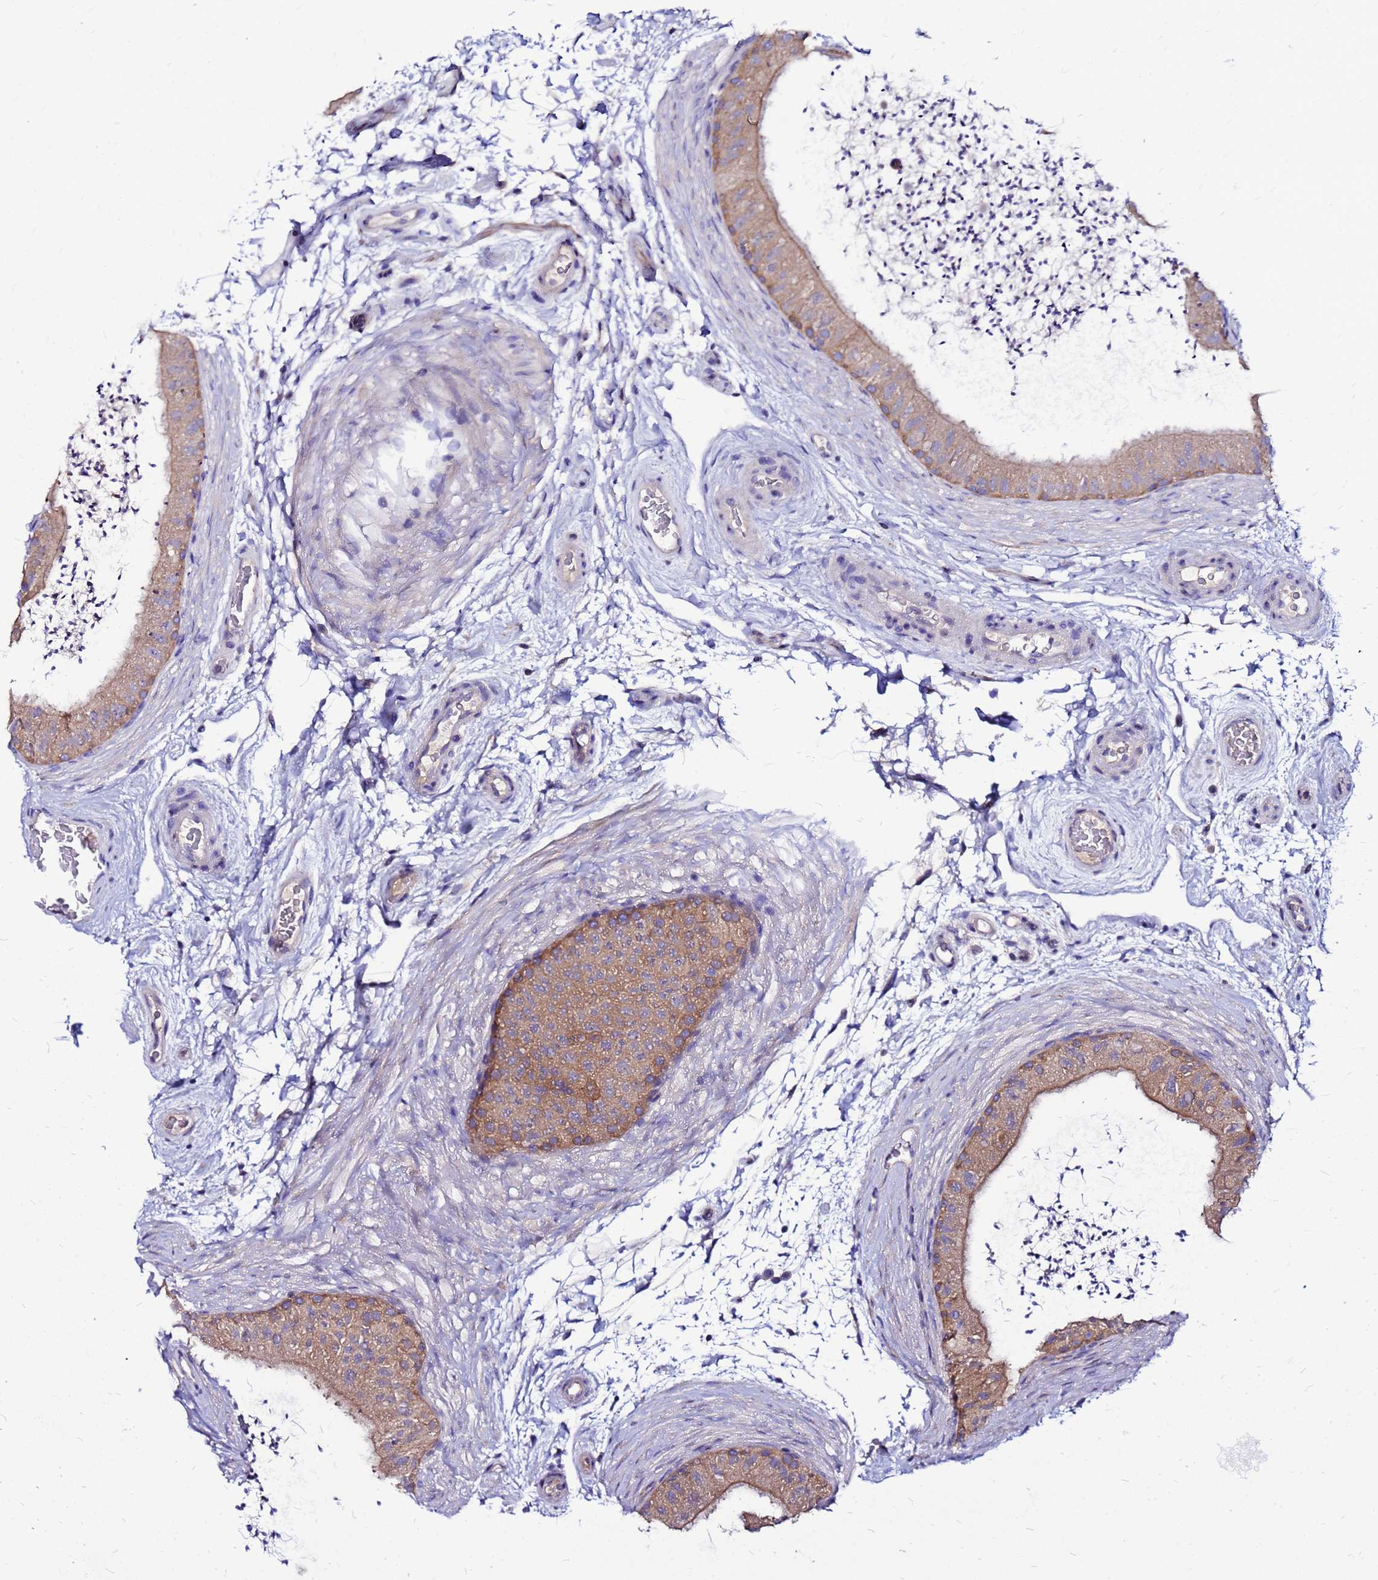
{"staining": {"intensity": "moderate", "quantity": ">75%", "location": "cytoplasmic/membranous"}, "tissue": "epididymis", "cell_type": "Glandular cells", "image_type": "normal", "snomed": [{"axis": "morphology", "description": "Normal tissue, NOS"}, {"axis": "topography", "description": "Epididymis"}], "caption": "Protein expression by IHC exhibits moderate cytoplasmic/membranous staining in about >75% of glandular cells in benign epididymis.", "gene": "ARHGEF35", "patient": {"sex": "male", "age": 50}}